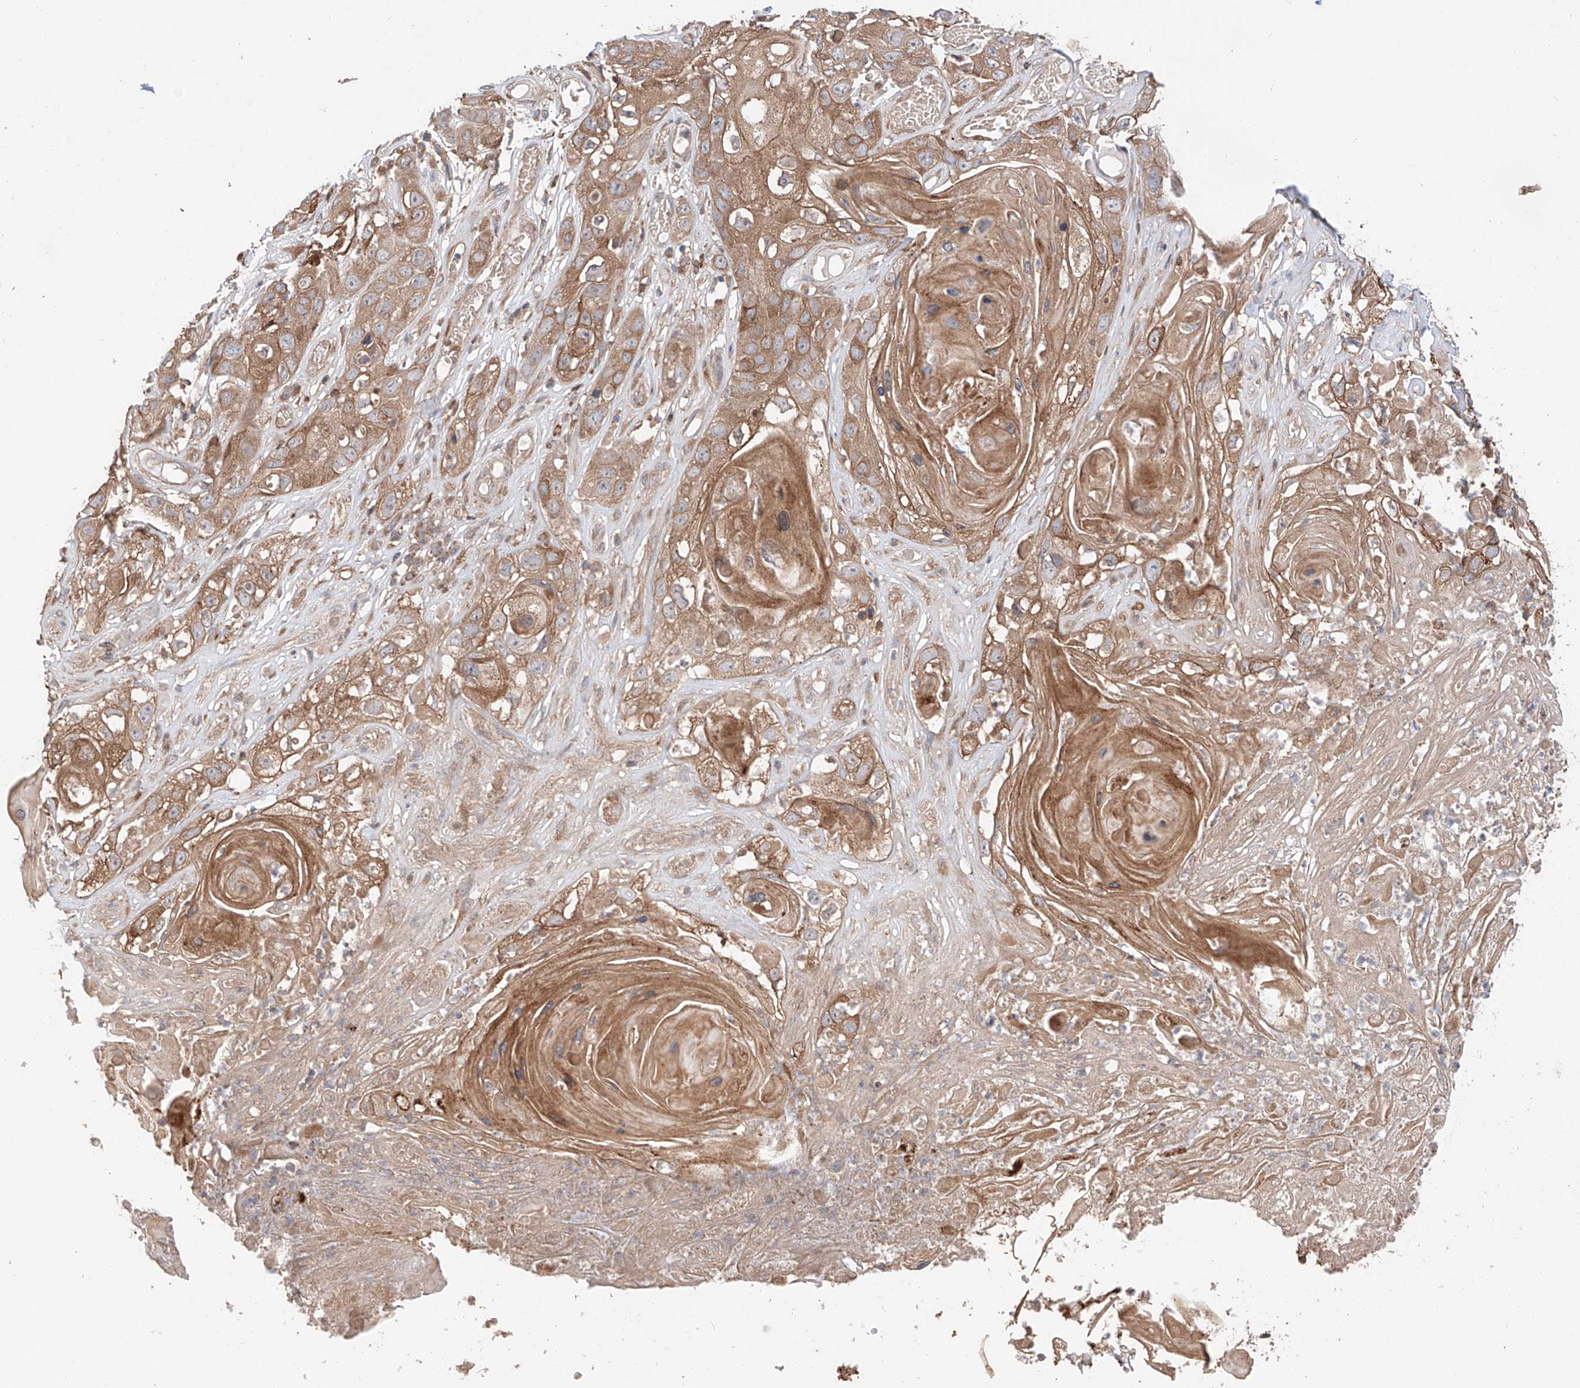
{"staining": {"intensity": "moderate", "quantity": ">75%", "location": "cytoplasmic/membranous"}, "tissue": "skin cancer", "cell_type": "Tumor cells", "image_type": "cancer", "snomed": [{"axis": "morphology", "description": "Squamous cell carcinoma, NOS"}, {"axis": "topography", "description": "Skin"}], "caption": "Human squamous cell carcinoma (skin) stained for a protein (brown) displays moderate cytoplasmic/membranous positive positivity in approximately >75% of tumor cells.", "gene": "IGSF22", "patient": {"sex": "male", "age": 55}}